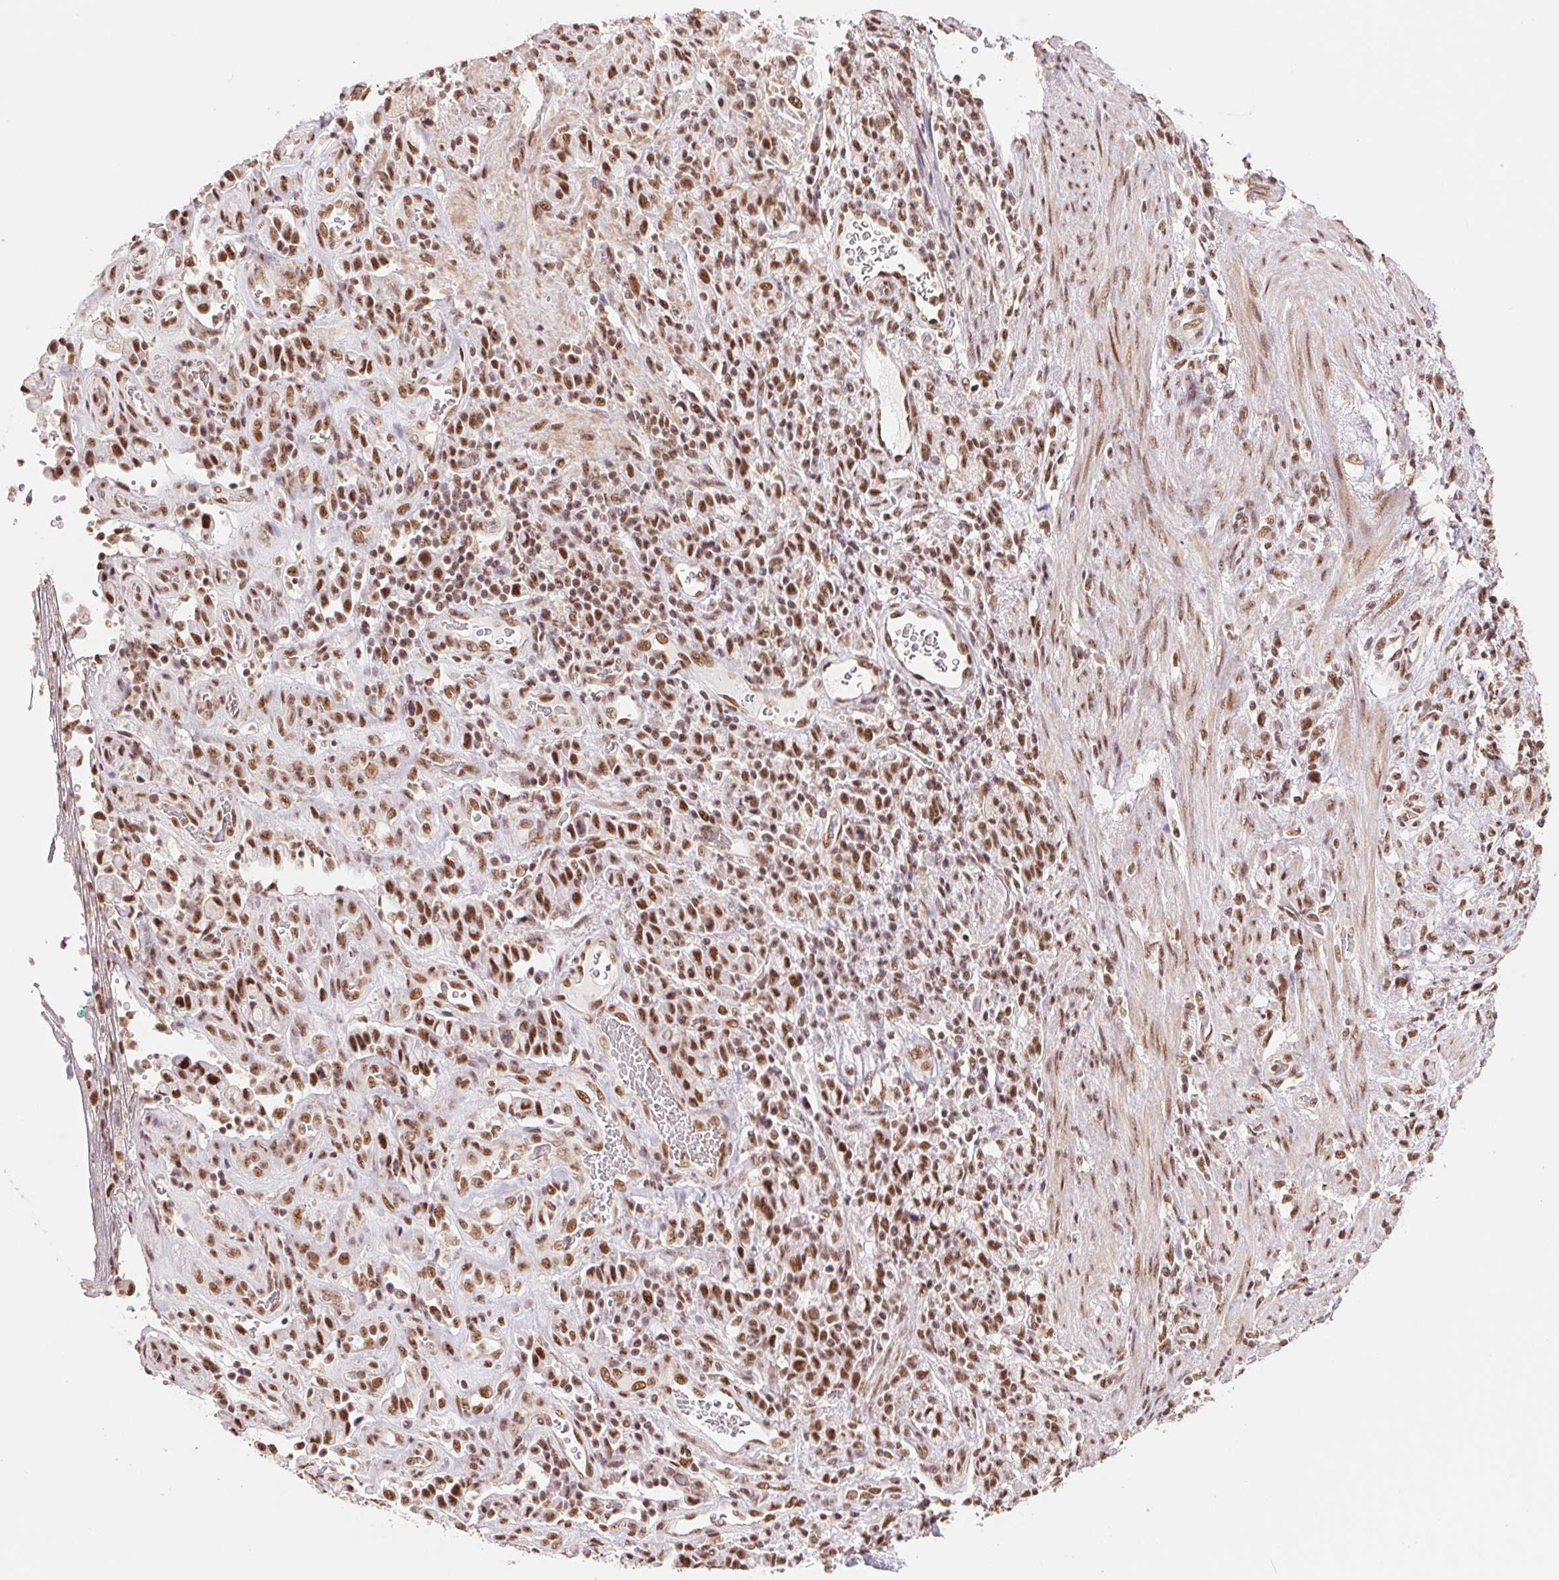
{"staining": {"intensity": "moderate", "quantity": ">75%", "location": "nuclear"}, "tissue": "stomach cancer", "cell_type": "Tumor cells", "image_type": "cancer", "snomed": [{"axis": "morphology", "description": "Adenocarcinoma, NOS"}, {"axis": "topography", "description": "Stomach"}], "caption": "Moderate nuclear protein expression is appreciated in approximately >75% of tumor cells in stomach adenocarcinoma.", "gene": "SREK1", "patient": {"sex": "male", "age": 77}}